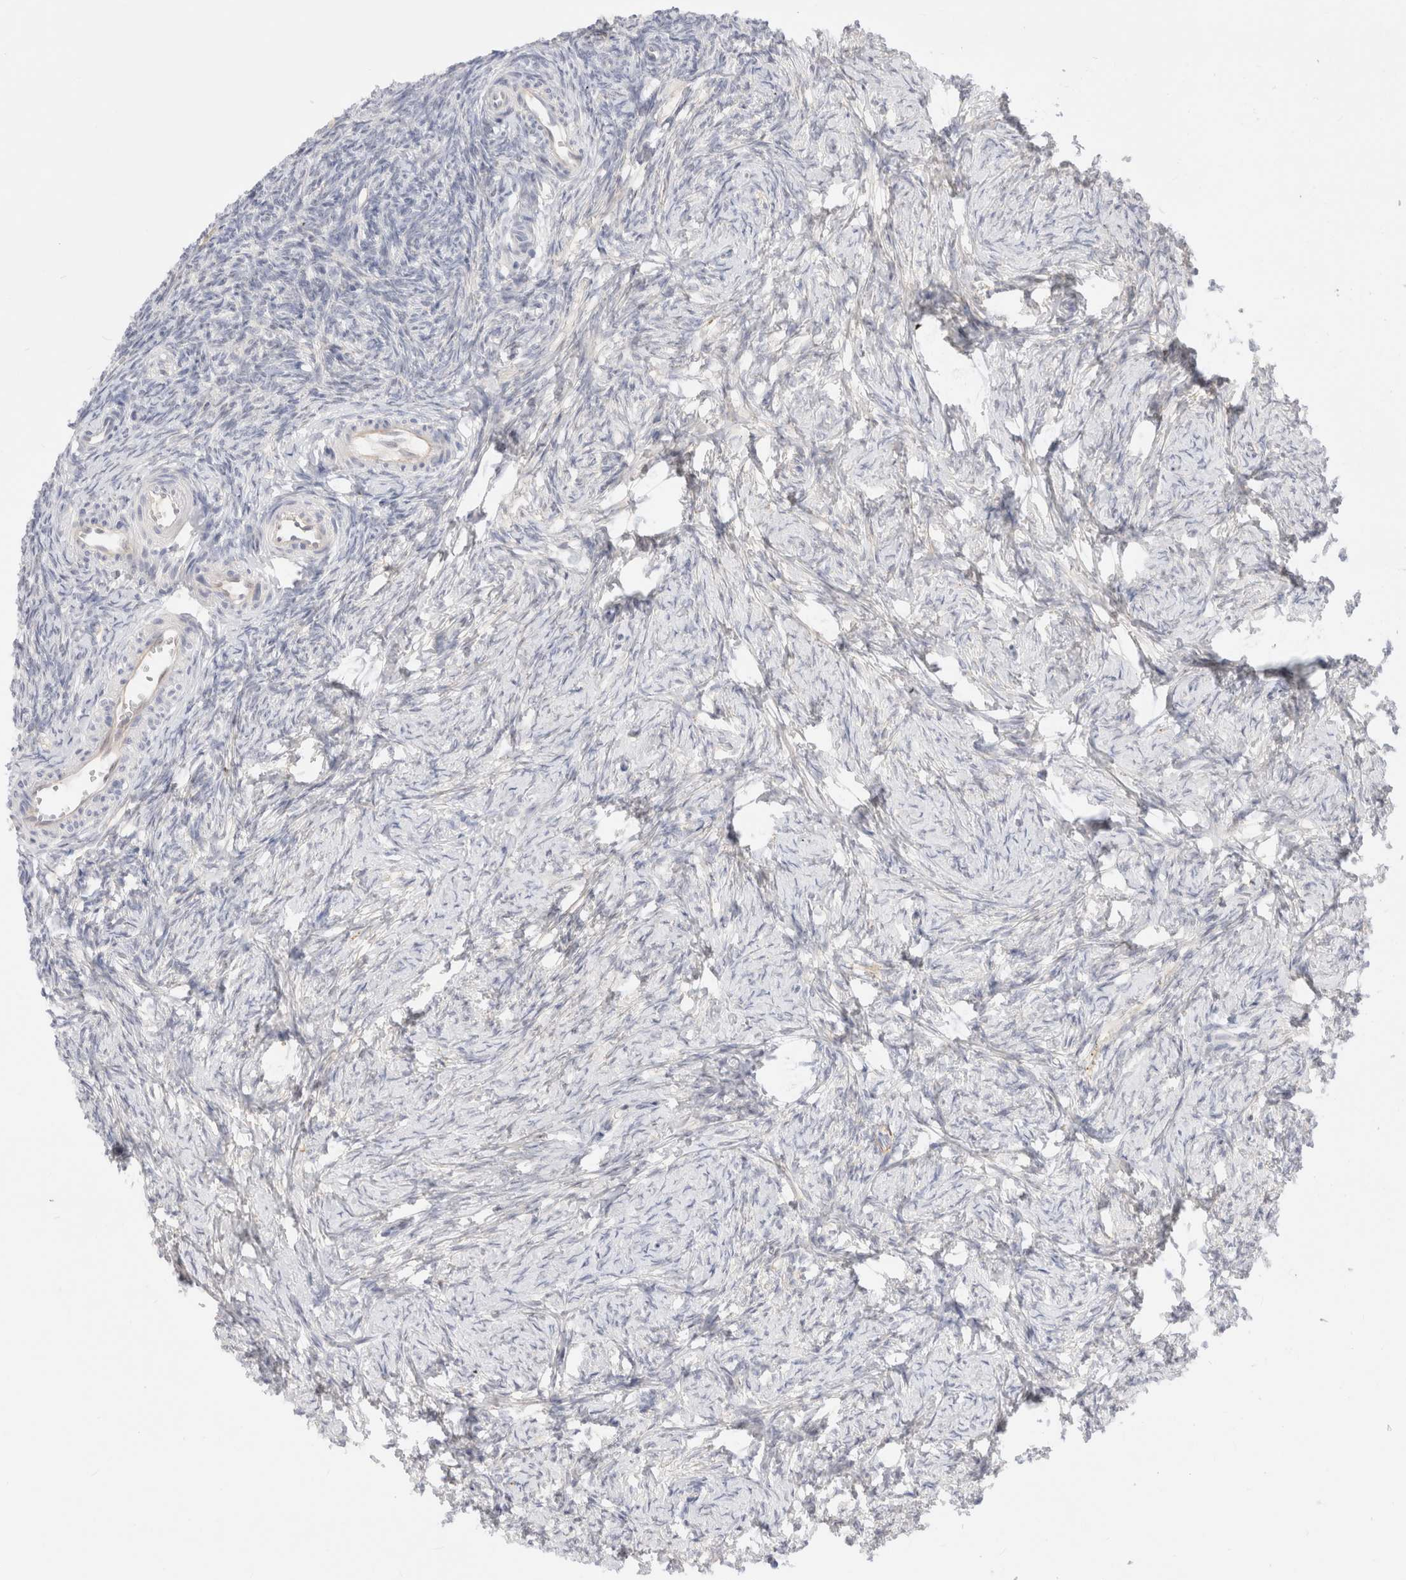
{"staining": {"intensity": "moderate", "quantity": ">75%", "location": "cytoplasmic/membranous"}, "tissue": "ovary", "cell_type": "Follicle cells", "image_type": "normal", "snomed": [{"axis": "morphology", "description": "Normal tissue, NOS"}, {"axis": "topography", "description": "Ovary"}], "caption": "This micrograph reveals immunohistochemistry staining of normal human ovary, with medium moderate cytoplasmic/membranous staining in about >75% of follicle cells.", "gene": "EFCAB13", "patient": {"sex": "female", "age": 34}}